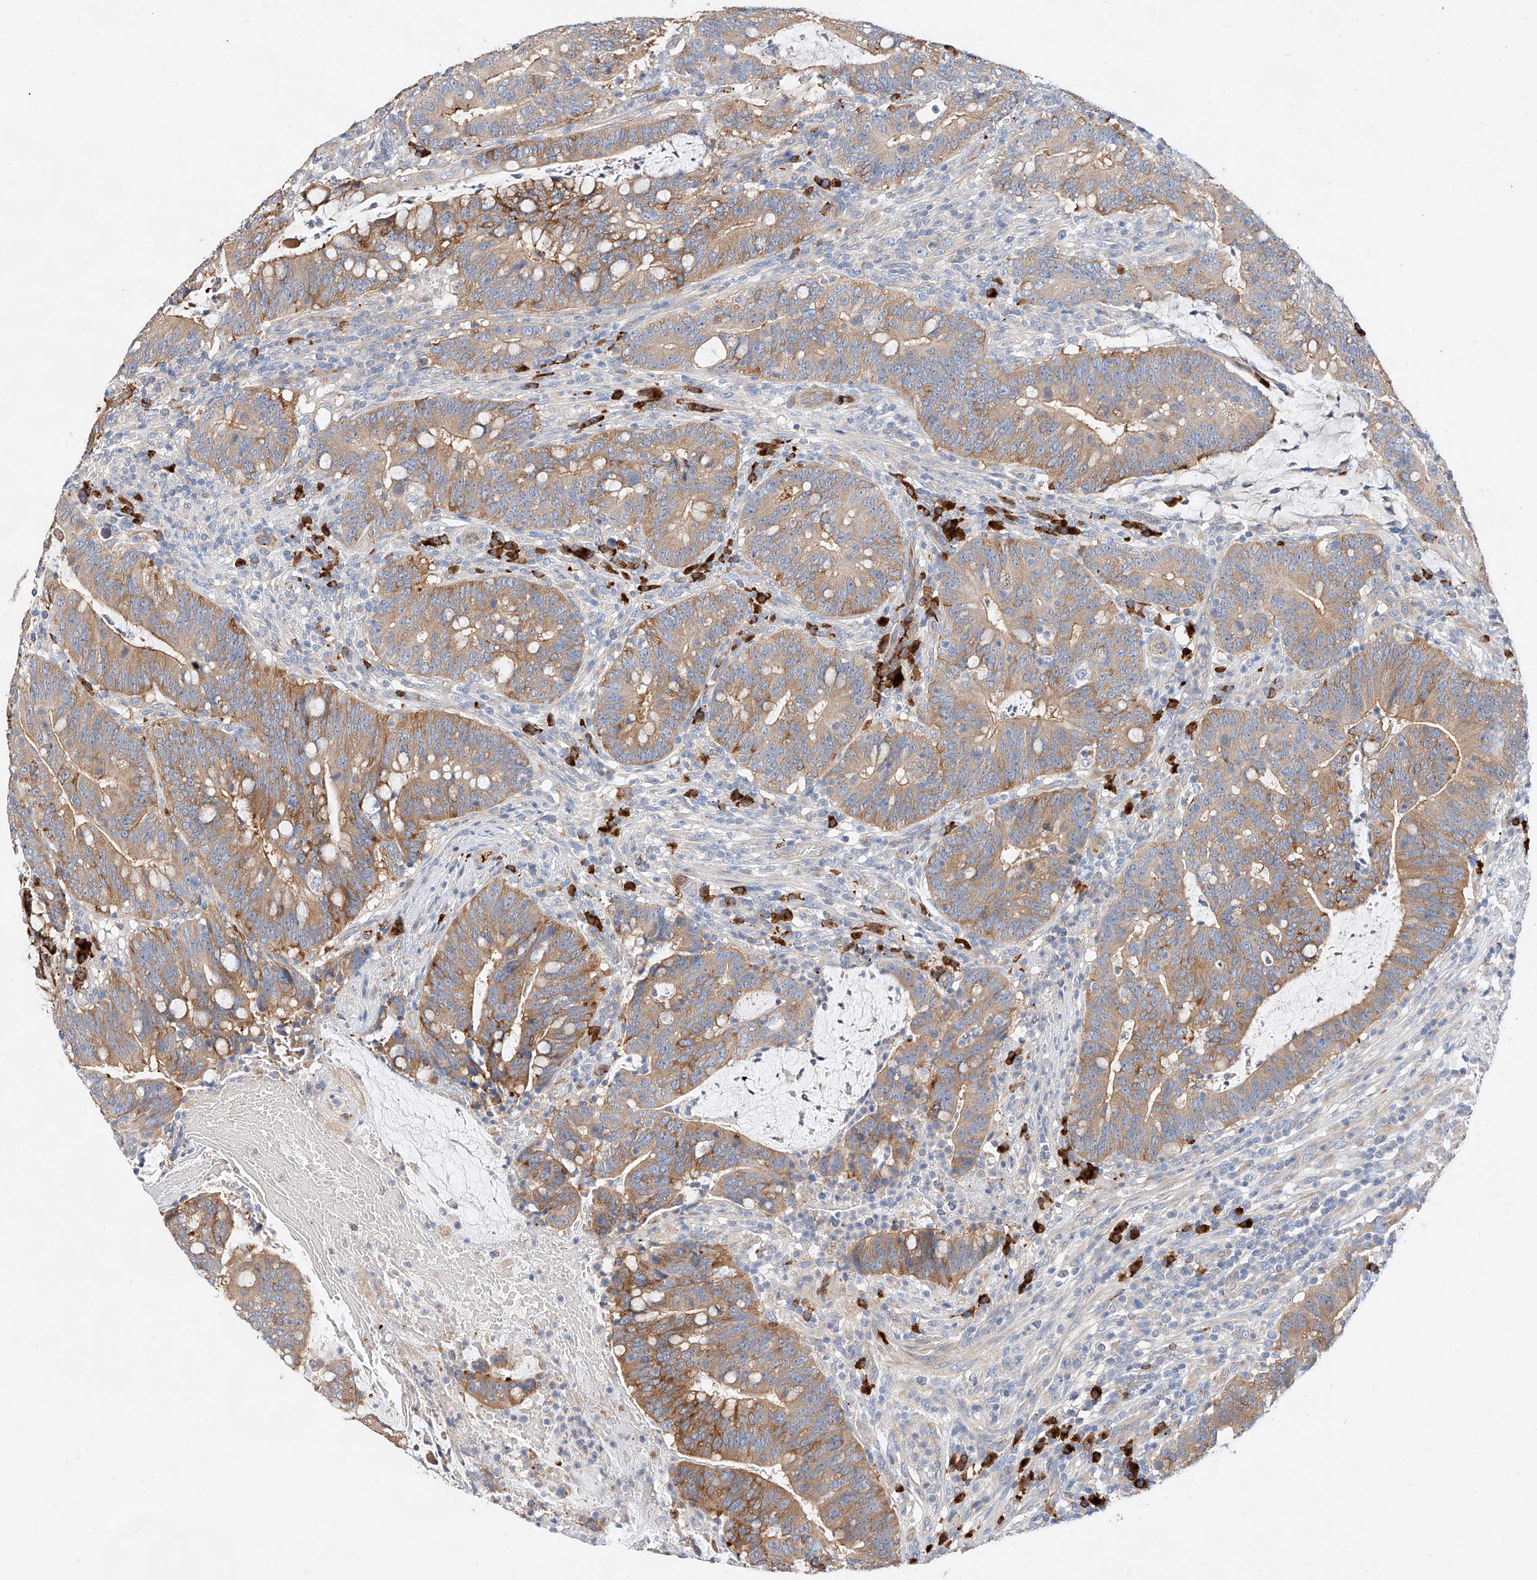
{"staining": {"intensity": "moderate", "quantity": ">75%", "location": "cytoplasmic/membranous"}, "tissue": "colorectal cancer", "cell_type": "Tumor cells", "image_type": "cancer", "snomed": [{"axis": "morphology", "description": "Adenocarcinoma, NOS"}, {"axis": "topography", "description": "Colon"}], "caption": "Protein staining of colorectal cancer tissue shows moderate cytoplasmic/membranous staining in about >75% of tumor cells. (Stains: DAB in brown, nuclei in blue, Microscopy: brightfield microscopy at high magnification).", "gene": "GLMN", "patient": {"sex": "female", "age": 66}}